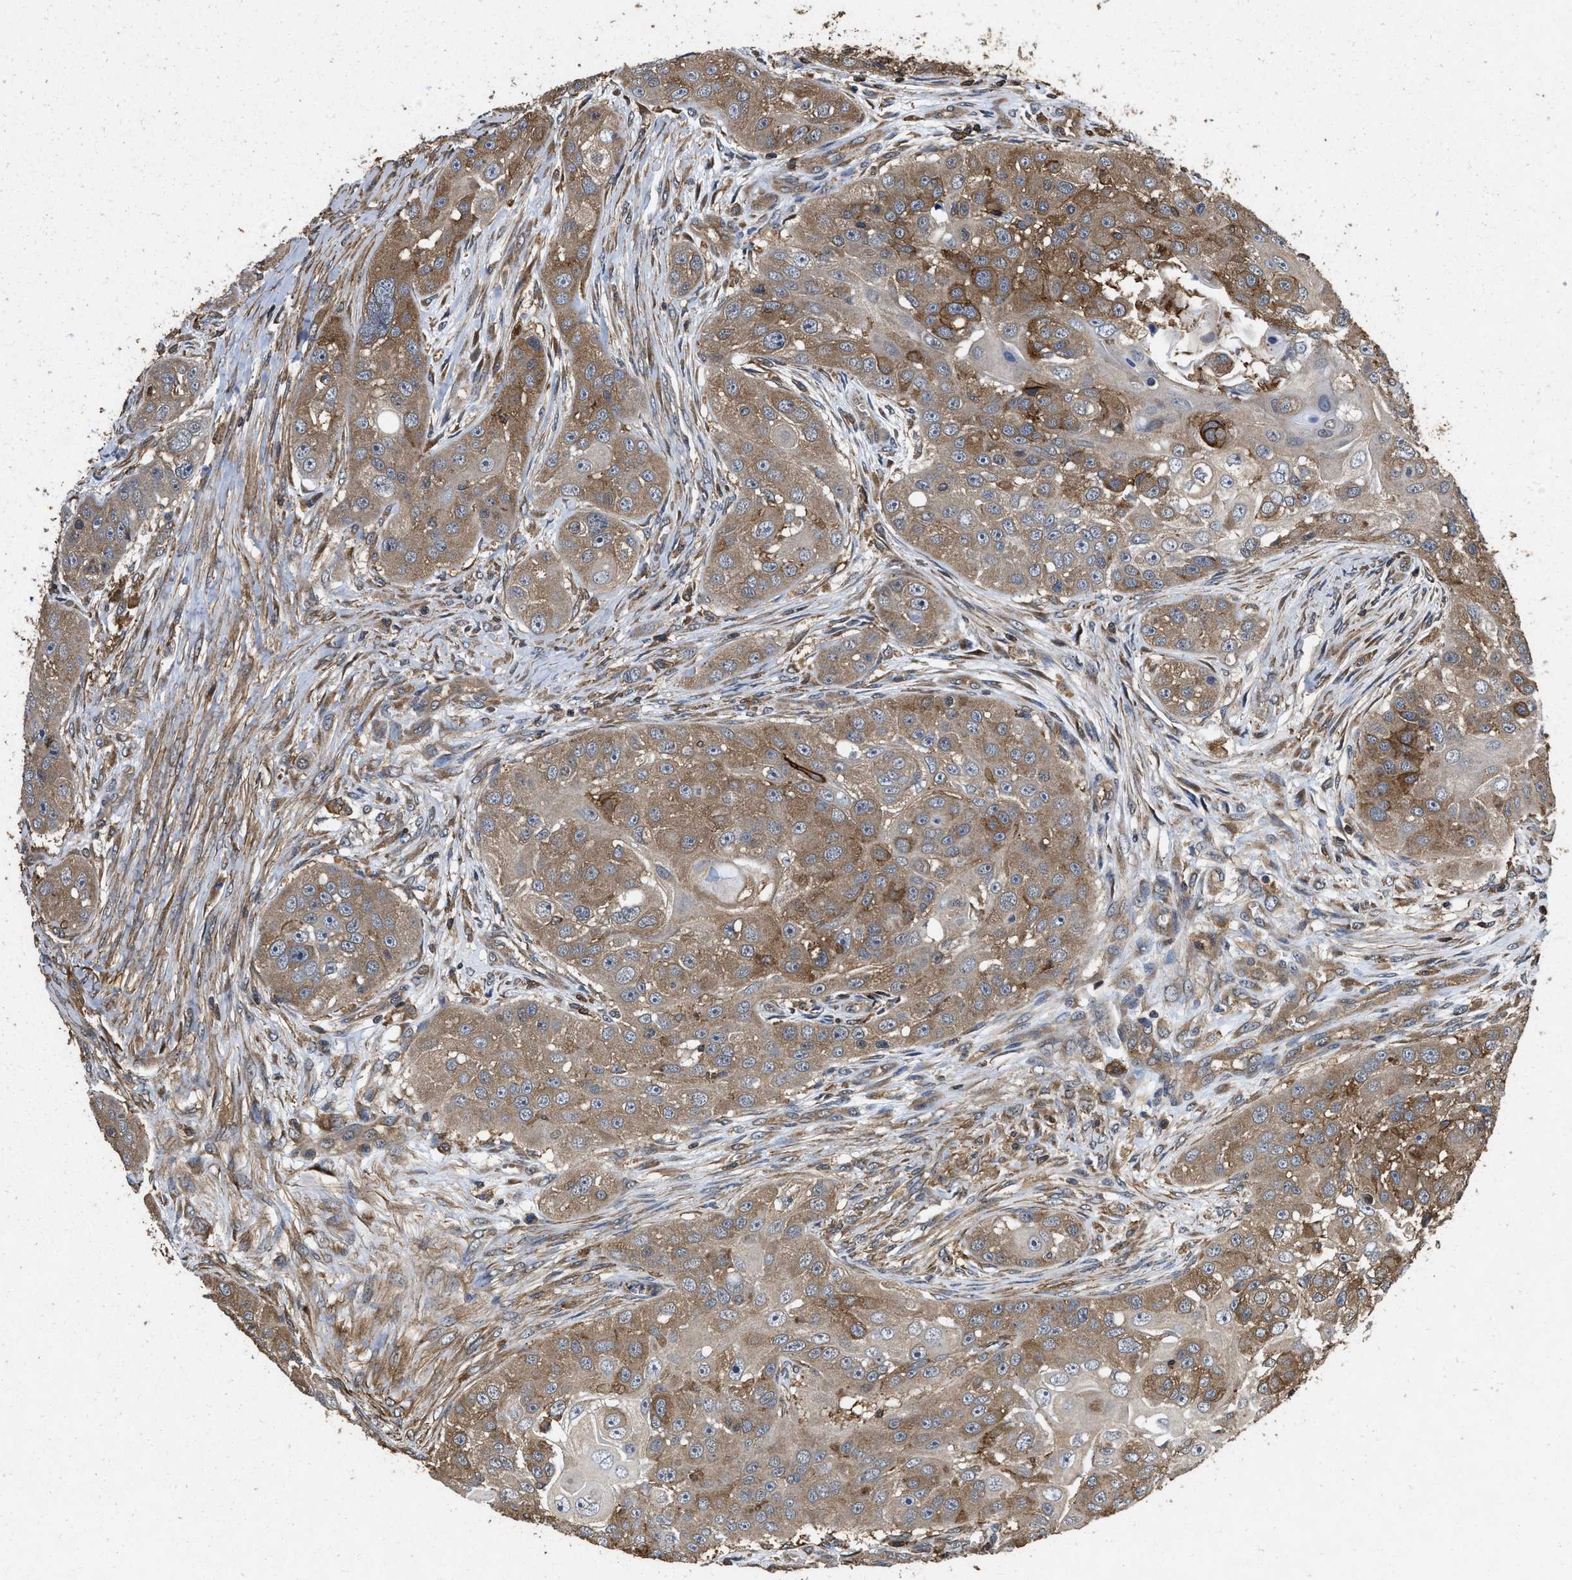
{"staining": {"intensity": "moderate", "quantity": ">75%", "location": "cytoplasmic/membranous"}, "tissue": "head and neck cancer", "cell_type": "Tumor cells", "image_type": "cancer", "snomed": [{"axis": "morphology", "description": "Normal tissue, NOS"}, {"axis": "morphology", "description": "Squamous cell carcinoma, NOS"}, {"axis": "topography", "description": "Skeletal muscle"}, {"axis": "topography", "description": "Head-Neck"}], "caption": "IHC staining of head and neck cancer, which shows medium levels of moderate cytoplasmic/membranous positivity in approximately >75% of tumor cells indicating moderate cytoplasmic/membranous protein expression. The staining was performed using DAB (brown) for protein detection and nuclei were counterstained in hematoxylin (blue).", "gene": "LINGO2", "patient": {"sex": "male", "age": 51}}